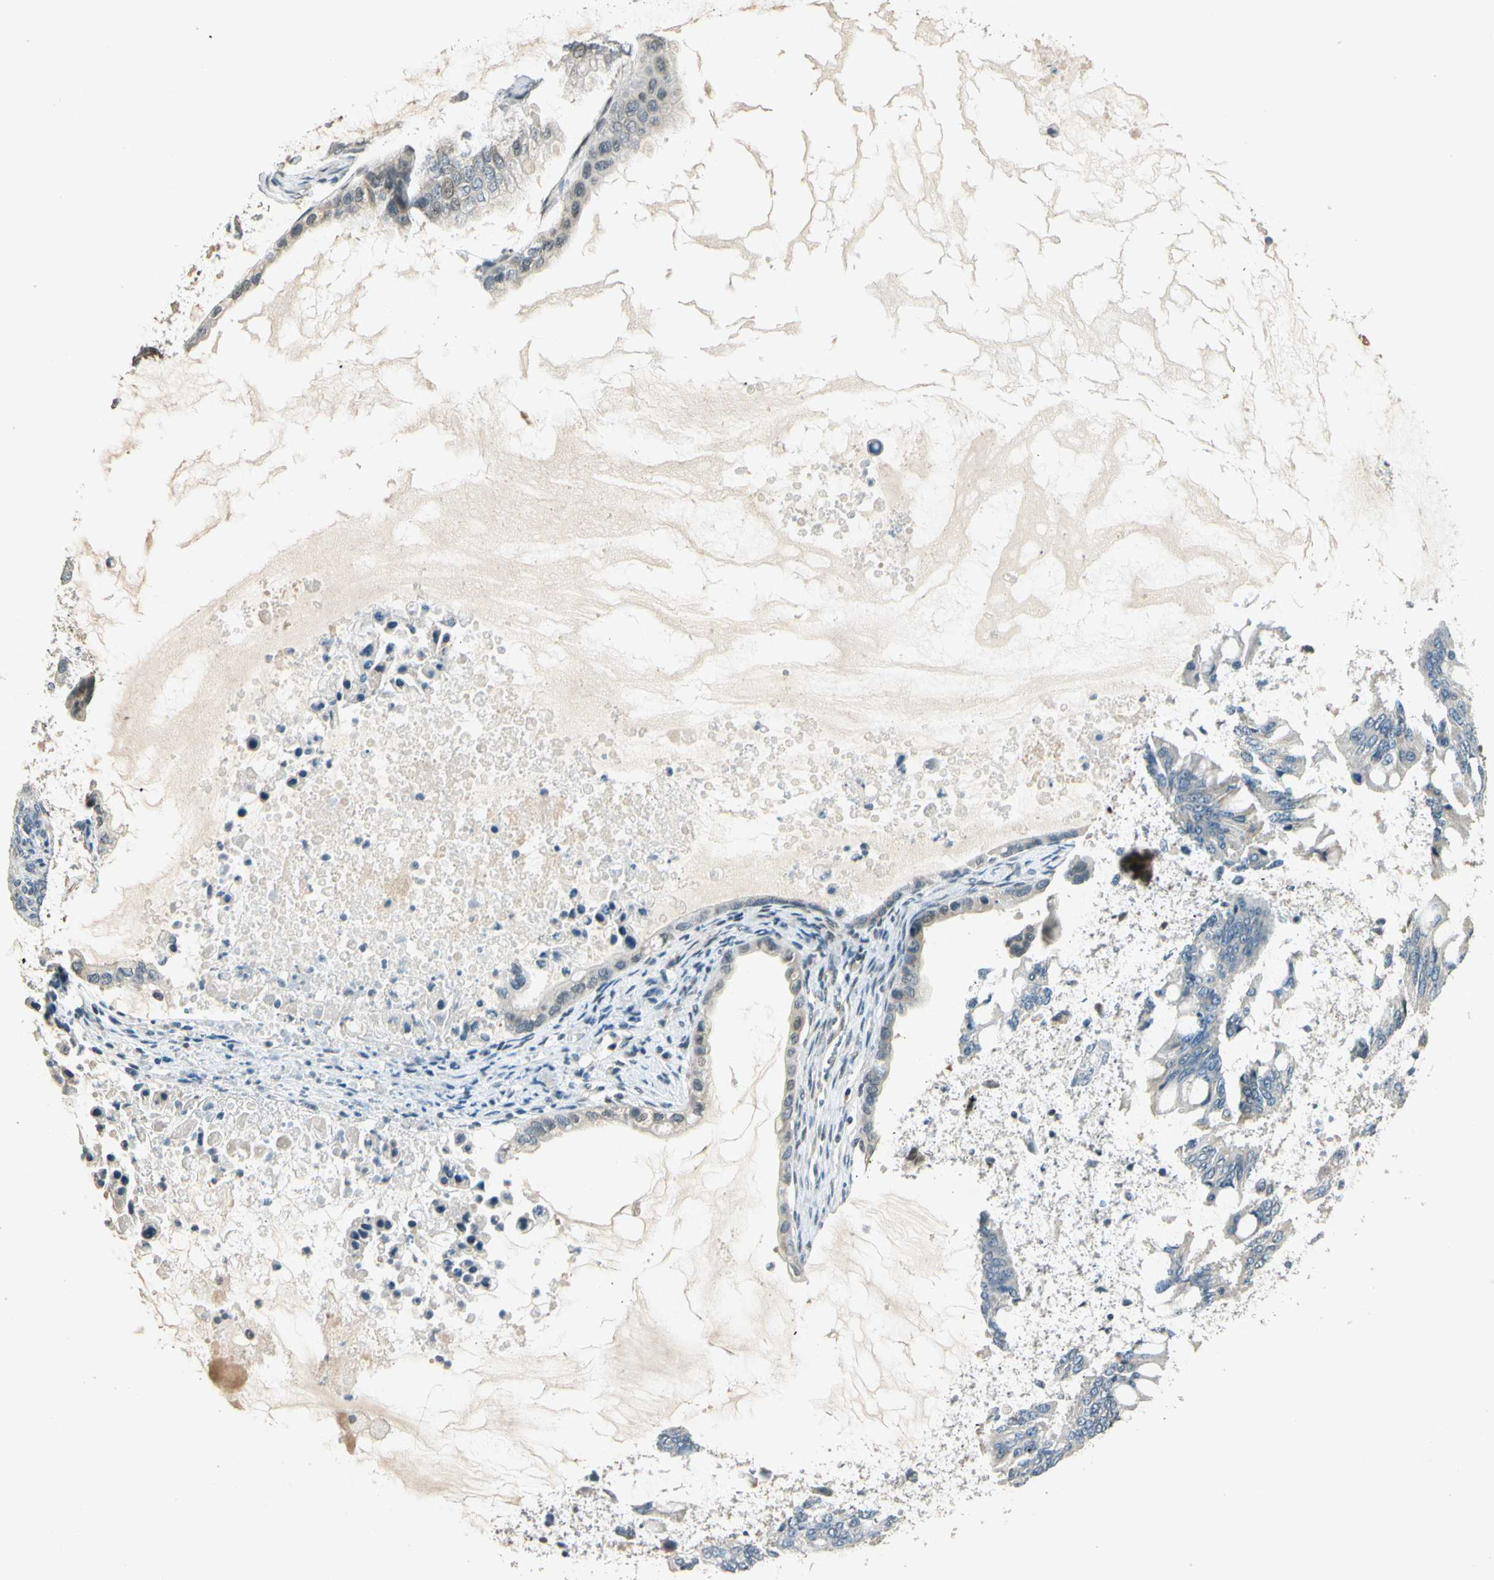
{"staining": {"intensity": "weak", "quantity": "<25%", "location": "cytoplasmic/membranous"}, "tissue": "ovarian cancer", "cell_type": "Tumor cells", "image_type": "cancer", "snomed": [{"axis": "morphology", "description": "Cystadenocarcinoma, mucinous, NOS"}, {"axis": "topography", "description": "Ovary"}], "caption": "Immunohistochemistry of ovarian mucinous cystadenocarcinoma reveals no positivity in tumor cells.", "gene": "ZBTB4", "patient": {"sex": "female", "age": 80}}